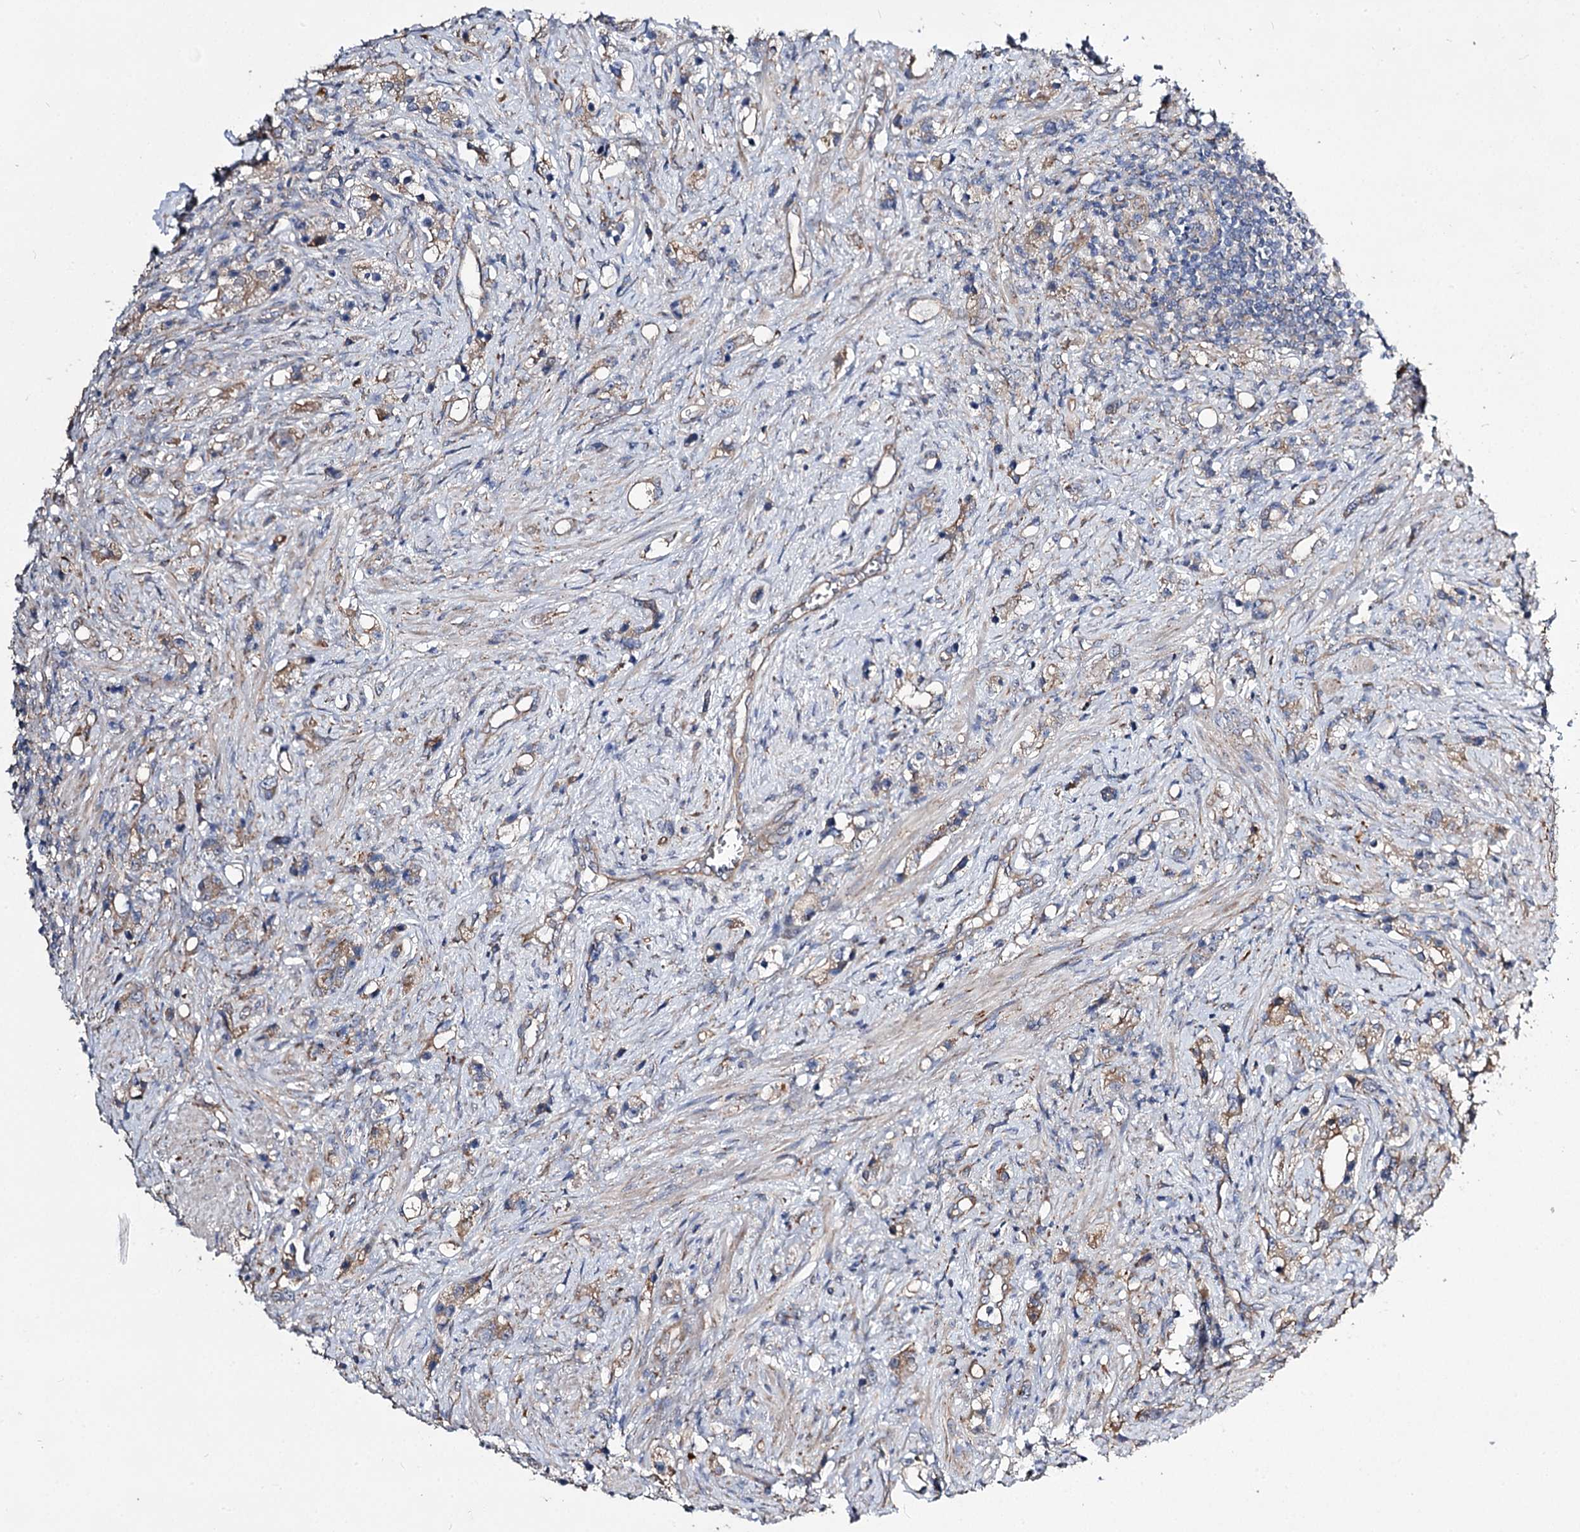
{"staining": {"intensity": "weak", "quantity": "<25%", "location": "cytoplasmic/membranous"}, "tissue": "prostate cancer", "cell_type": "Tumor cells", "image_type": "cancer", "snomed": [{"axis": "morphology", "description": "Adenocarcinoma, High grade"}, {"axis": "topography", "description": "Prostate"}], "caption": "High magnification brightfield microscopy of prostate cancer stained with DAB (brown) and counterstained with hematoxylin (blue): tumor cells show no significant positivity. (Brightfield microscopy of DAB (3,3'-diaminobenzidine) IHC at high magnification).", "gene": "RMDN2", "patient": {"sex": "male", "age": 63}}